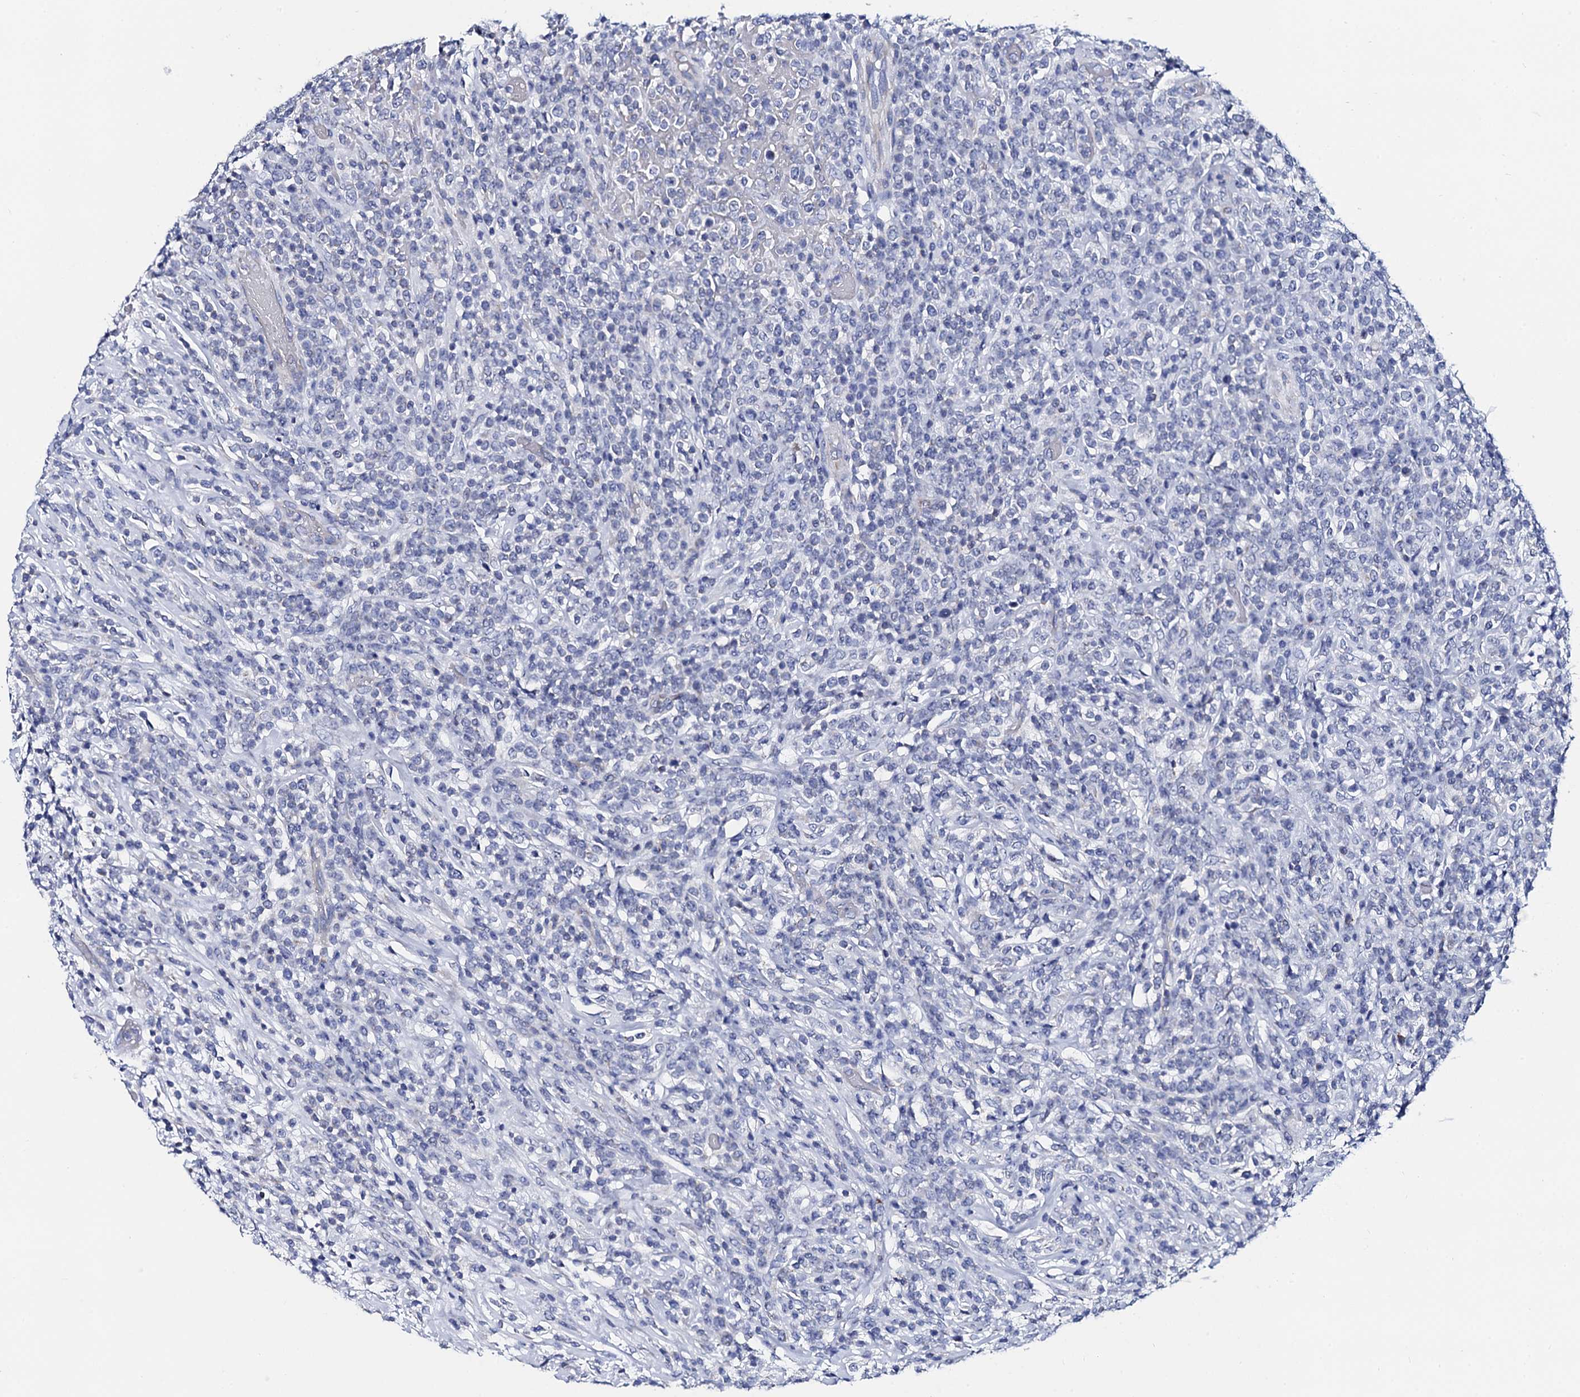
{"staining": {"intensity": "negative", "quantity": "none", "location": "none"}, "tissue": "lymphoma", "cell_type": "Tumor cells", "image_type": "cancer", "snomed": [{"axis": "morphology", "description": "Malignant lymphoma, non-Hodgkin's type, High grade"}, {"axis": "topography", "description": "Colon"}], "caption": "Protein analysis of malignant lymphoma, non-Hodgkin's type (high-grade) exhibits no significant staining in tumor cells.", "gene": "ACADSB", "patient": {"sex": "female", "age": 53}}